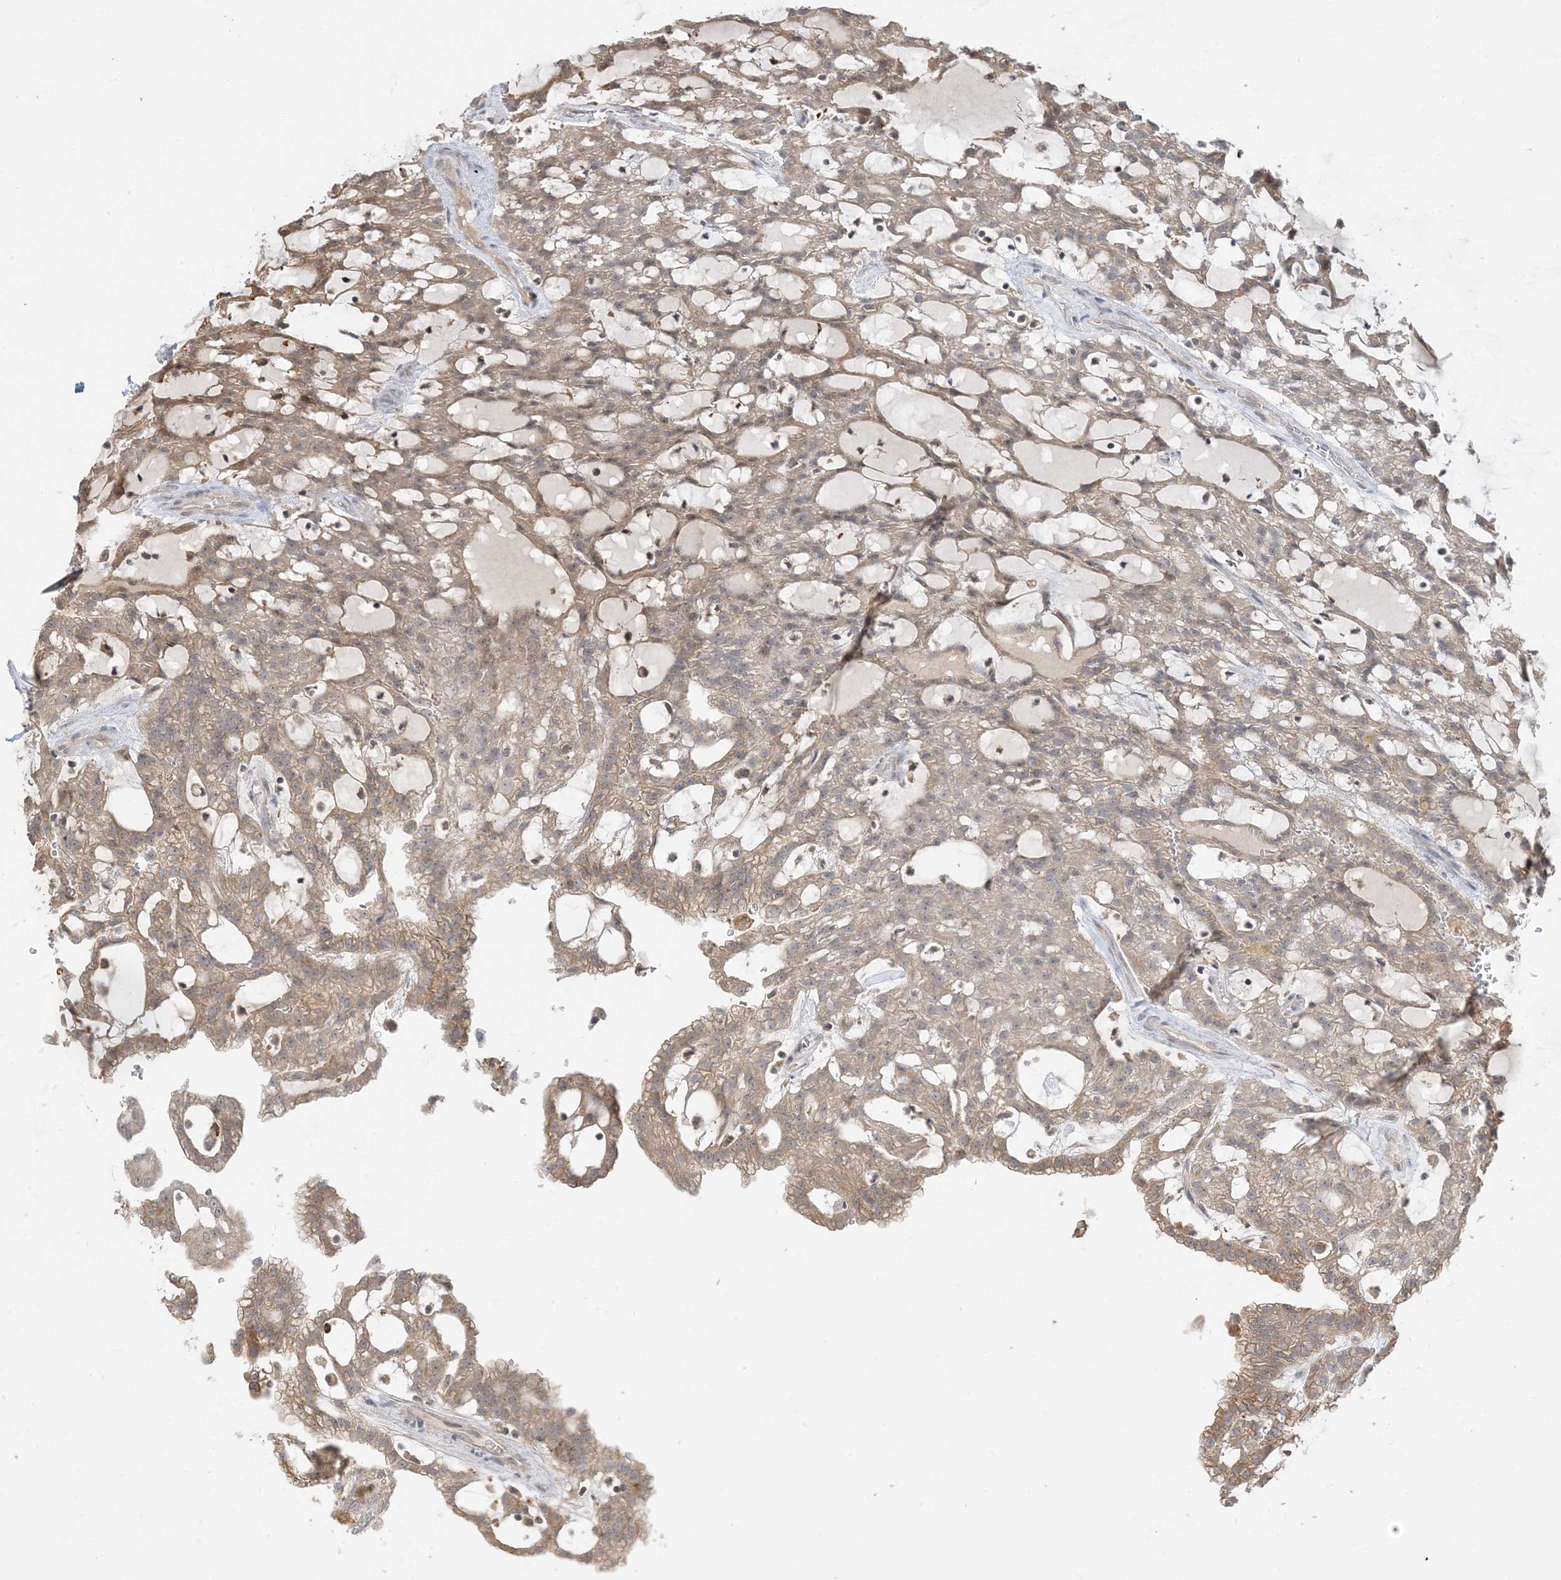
{"staining": {"intensity": "weak", "quantity": "25%-75%", "location": "cytoplasmic/membranous"}, "tissue": "renal cancer", "cell_type": "Tumor cells", "image_type": "cancer", "snomed": [{"axis": "morphology", "description": "Adenocarcinoma, NOS"}, {"axis": "topography", "description": "Kidney"}], "caption": "Brown immunohistochemical staining in human renal adenocarcinoma shows weak cytoplasmic/membranous staining in about 25%-75% of tumor cells. The staining is performed using DAB brown chromogen to label protein expression. The nuclei are counter-stained blue using hematoxylin.", "gene": "PRRT3", "patient": {"sex": "male", "age": 63}}